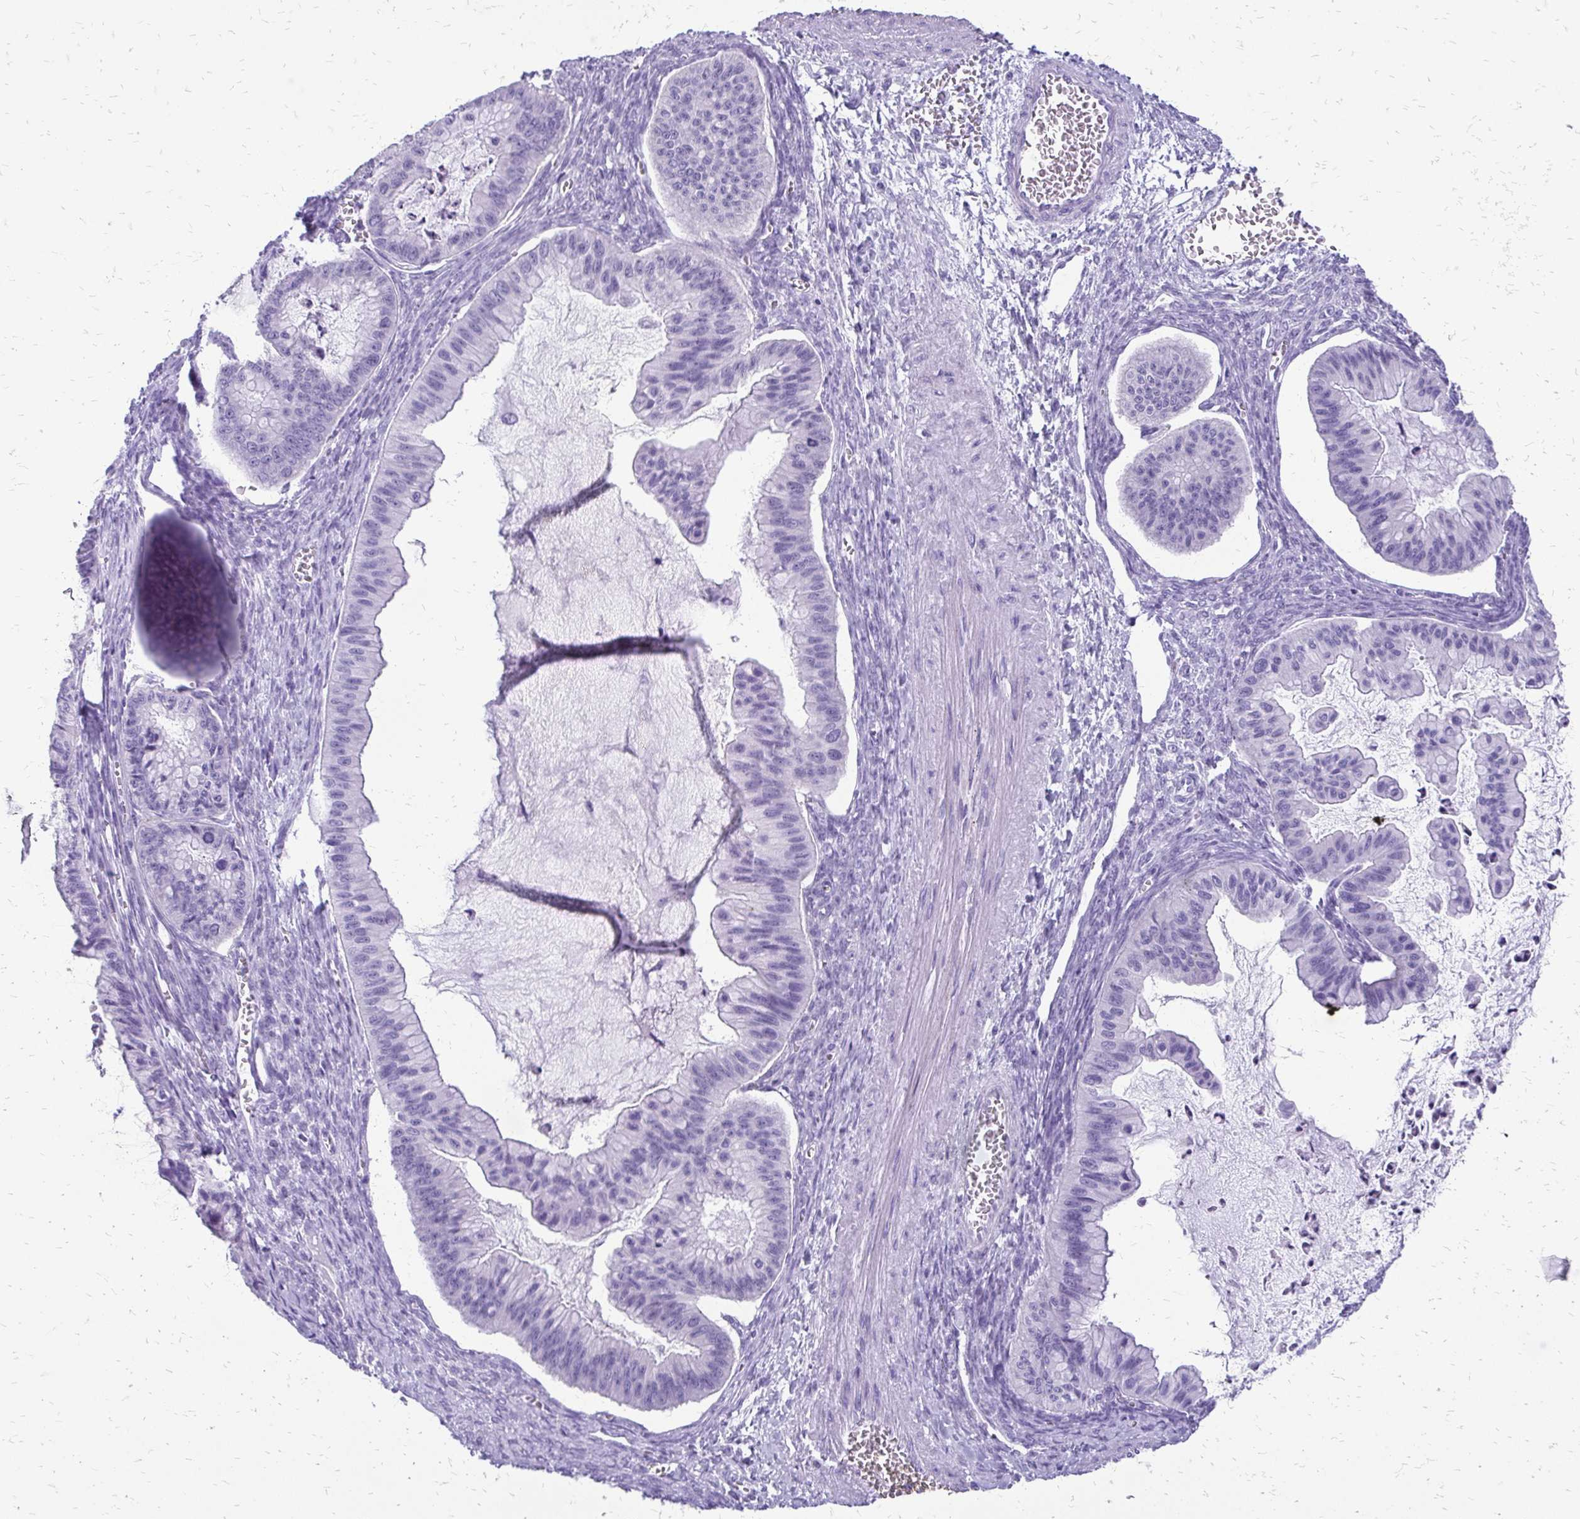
{"staining": {"intensity": "negative", "quantity": "none", "location": "none"}, "tissue": "ovarian cancer", "cell_type": "Tumor cells", "image_type": "cancer", "snomed": [{"axis": "morphology", "description": "Cystadenocarcinoma, mucinous, NOS"}, {"axis": "topography", "description": "Ovary"}], "caption": "Protein analysis of ovarian cancer displays no significant staining in tumor cells.", "gene": "SLC32A1", "patient": {"sex": "female", "age": 72}}